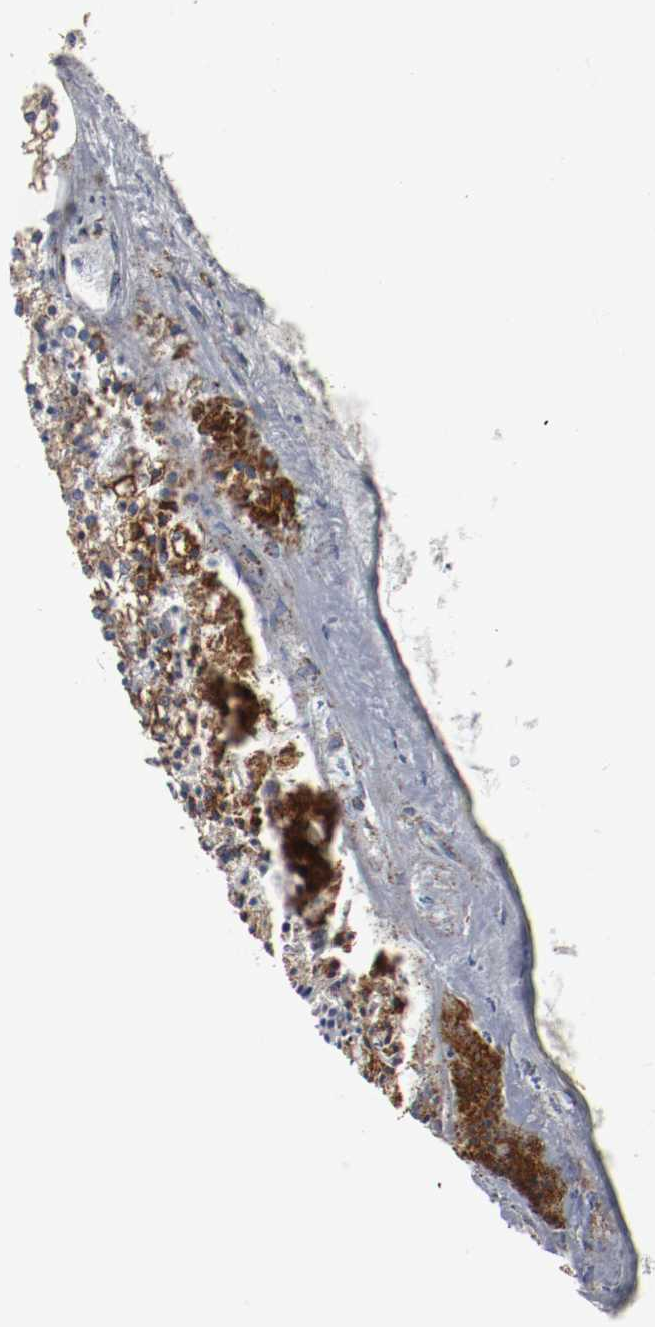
{"staining": {"intensity": "strong", "quantity": ">75%", "location": "cytoplasmic/membranous"}, "tissue": "parathyroid gland", "cell_type": "Glandular cells", "image_type": "normal", "snomed": [{"axis": "morphology", "description": "Normal tissue, NOS"}, {"axis": "topography", "description": "Parathyroid gland"}], "caption": "DAB (3,3'-diaminobenzidine) immunohistochemical staining of normal human parathyroid gland demonstrates strong cytoplasmic/membranous protein staining in about >75% of glandular cells.", "gene": "TUBD1", "patient": {"sex": "female", "age": 63}}